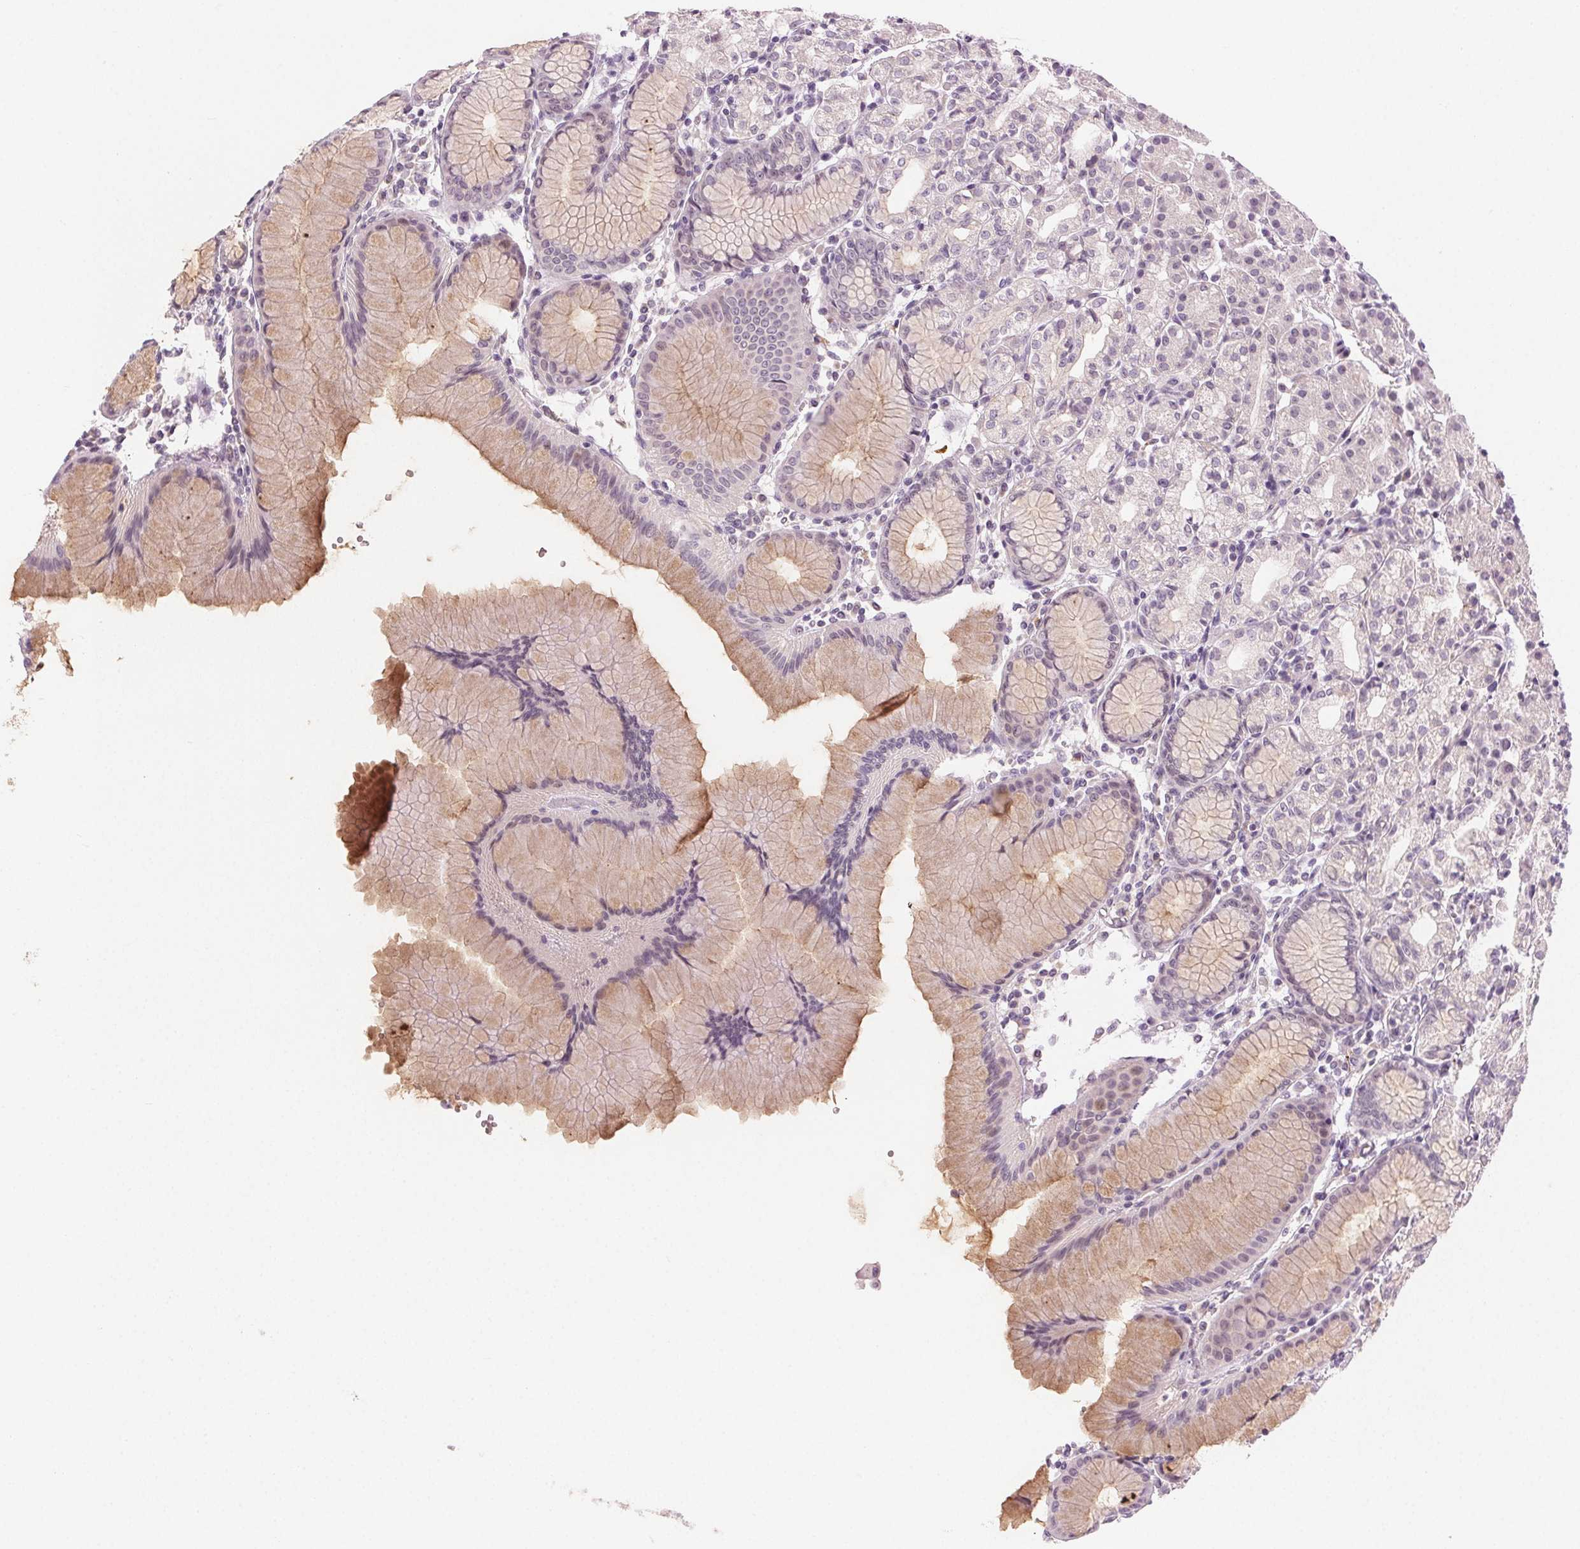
{"staining": {"intensity": "weak", "quantity": "<25%", "location": "cytoplasmic/membranous"}, "tissue": "stomach", "cell_type": "Glandular cells", "image_type": "normal", "snomed": [{"axis": "morphology", "description": "Normal tissue, NOS"}, {"axis": "topography", "description": "Stomach"}], "caption": "This is an immunohistochemistry image of unremarkable stomach. There is no staining in glandular cells.", "gene": "HSF5", "patient": {"sex": "female", "age": 57}}